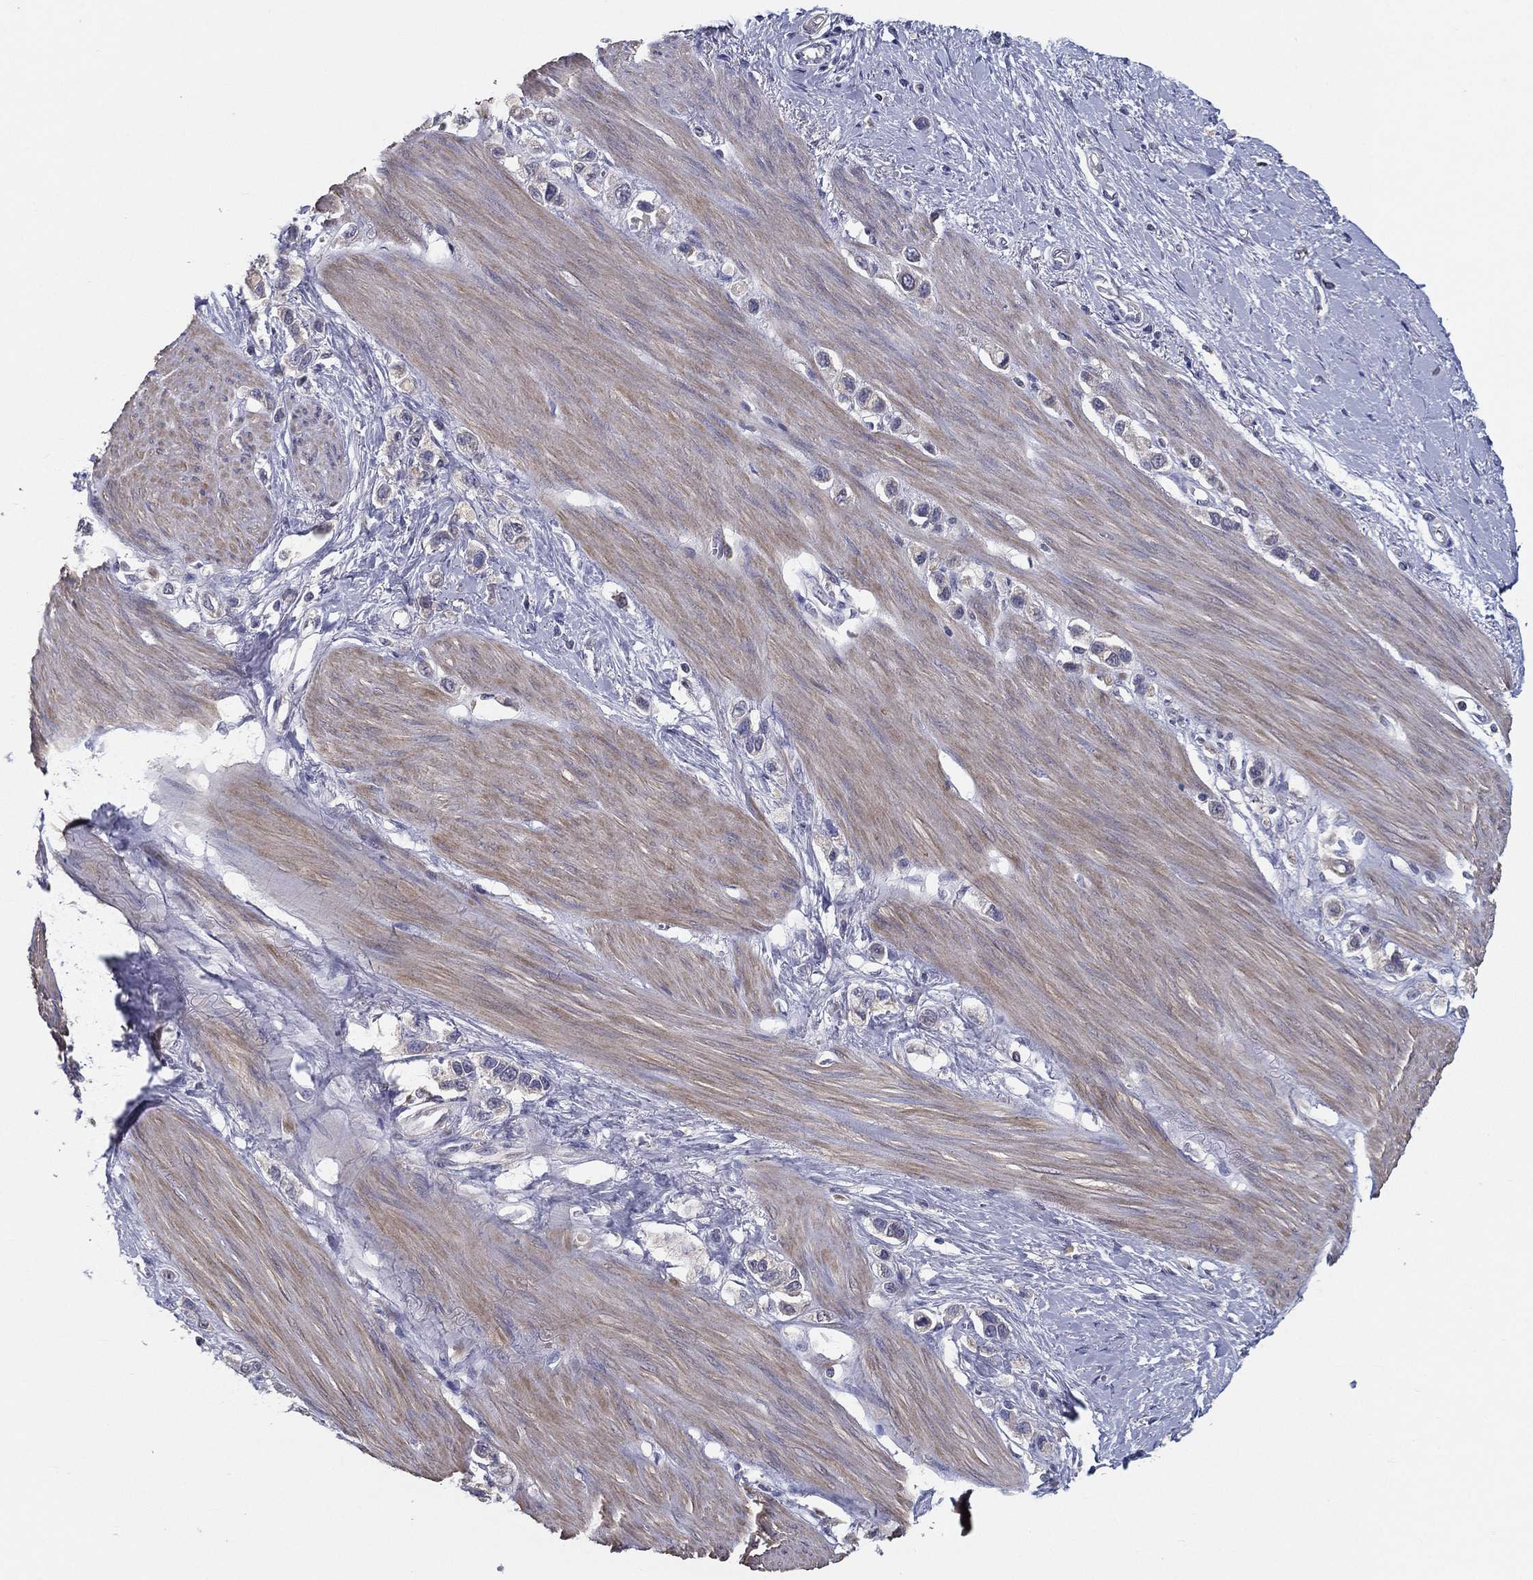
{"staining": {"intensity": "negative", "quantity": "none", "location": "none"}, "tissue": "stomach cancer", "cell_type": "Tumor cells", "image_type": "cancer", "snomed": [{"axis": "morphology", "description": "Normal tissue, NOS"}, {"axis": "morphology", "description": "Adenocarcinoma, NOS"}, {"axis": "morphology", "description": "Adenocarcinoma, High grade"}, {"axis": "topography", "description": "Stomach, upper"}, {"axis": "topography", "description": "Stomach"}], "caption": "Tumor cells are negative for brown protein staining in high-grade adenocarcinoma (stomach).", "gene": "PCSK1", "patient": {"sex": "female", "age": 65}}